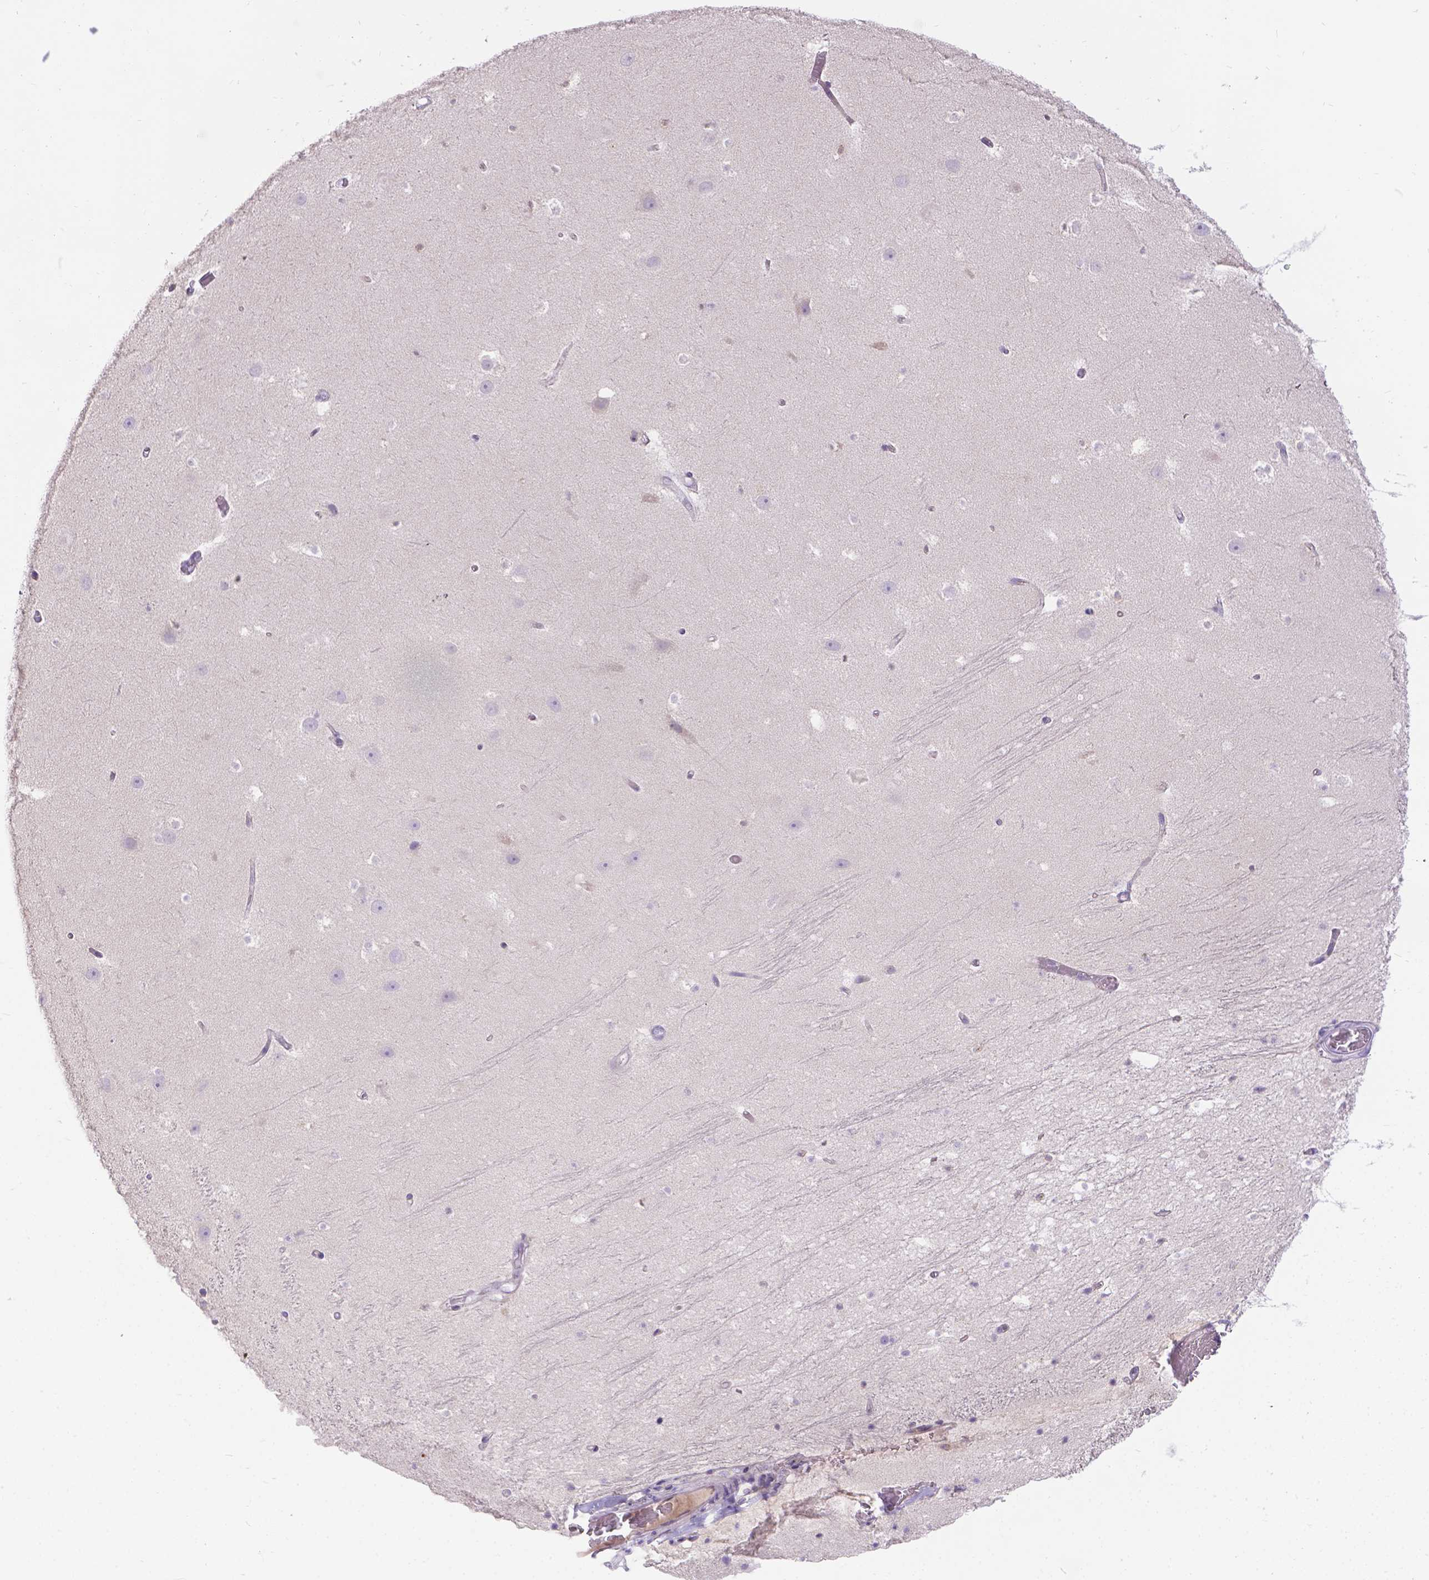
{"staining": {"intensity": "negative", "quantity": "none", "location": "none"}, "tissue": "hippocampus", "cell_type": "Glial cells", "image_type": "normal", "snomed": [{"axis": "morphology", "description": "Normal tissue, NOS"}, {"axis": "topography", "description": "Hippocampus"}], "caption": "Immunohistochemistry image of benign hippocampus stained for a protein (brown), which displays no positivity in glial cells.", "gene": "TM4SF18", "patient": {"sex": "male", "age": 26}}